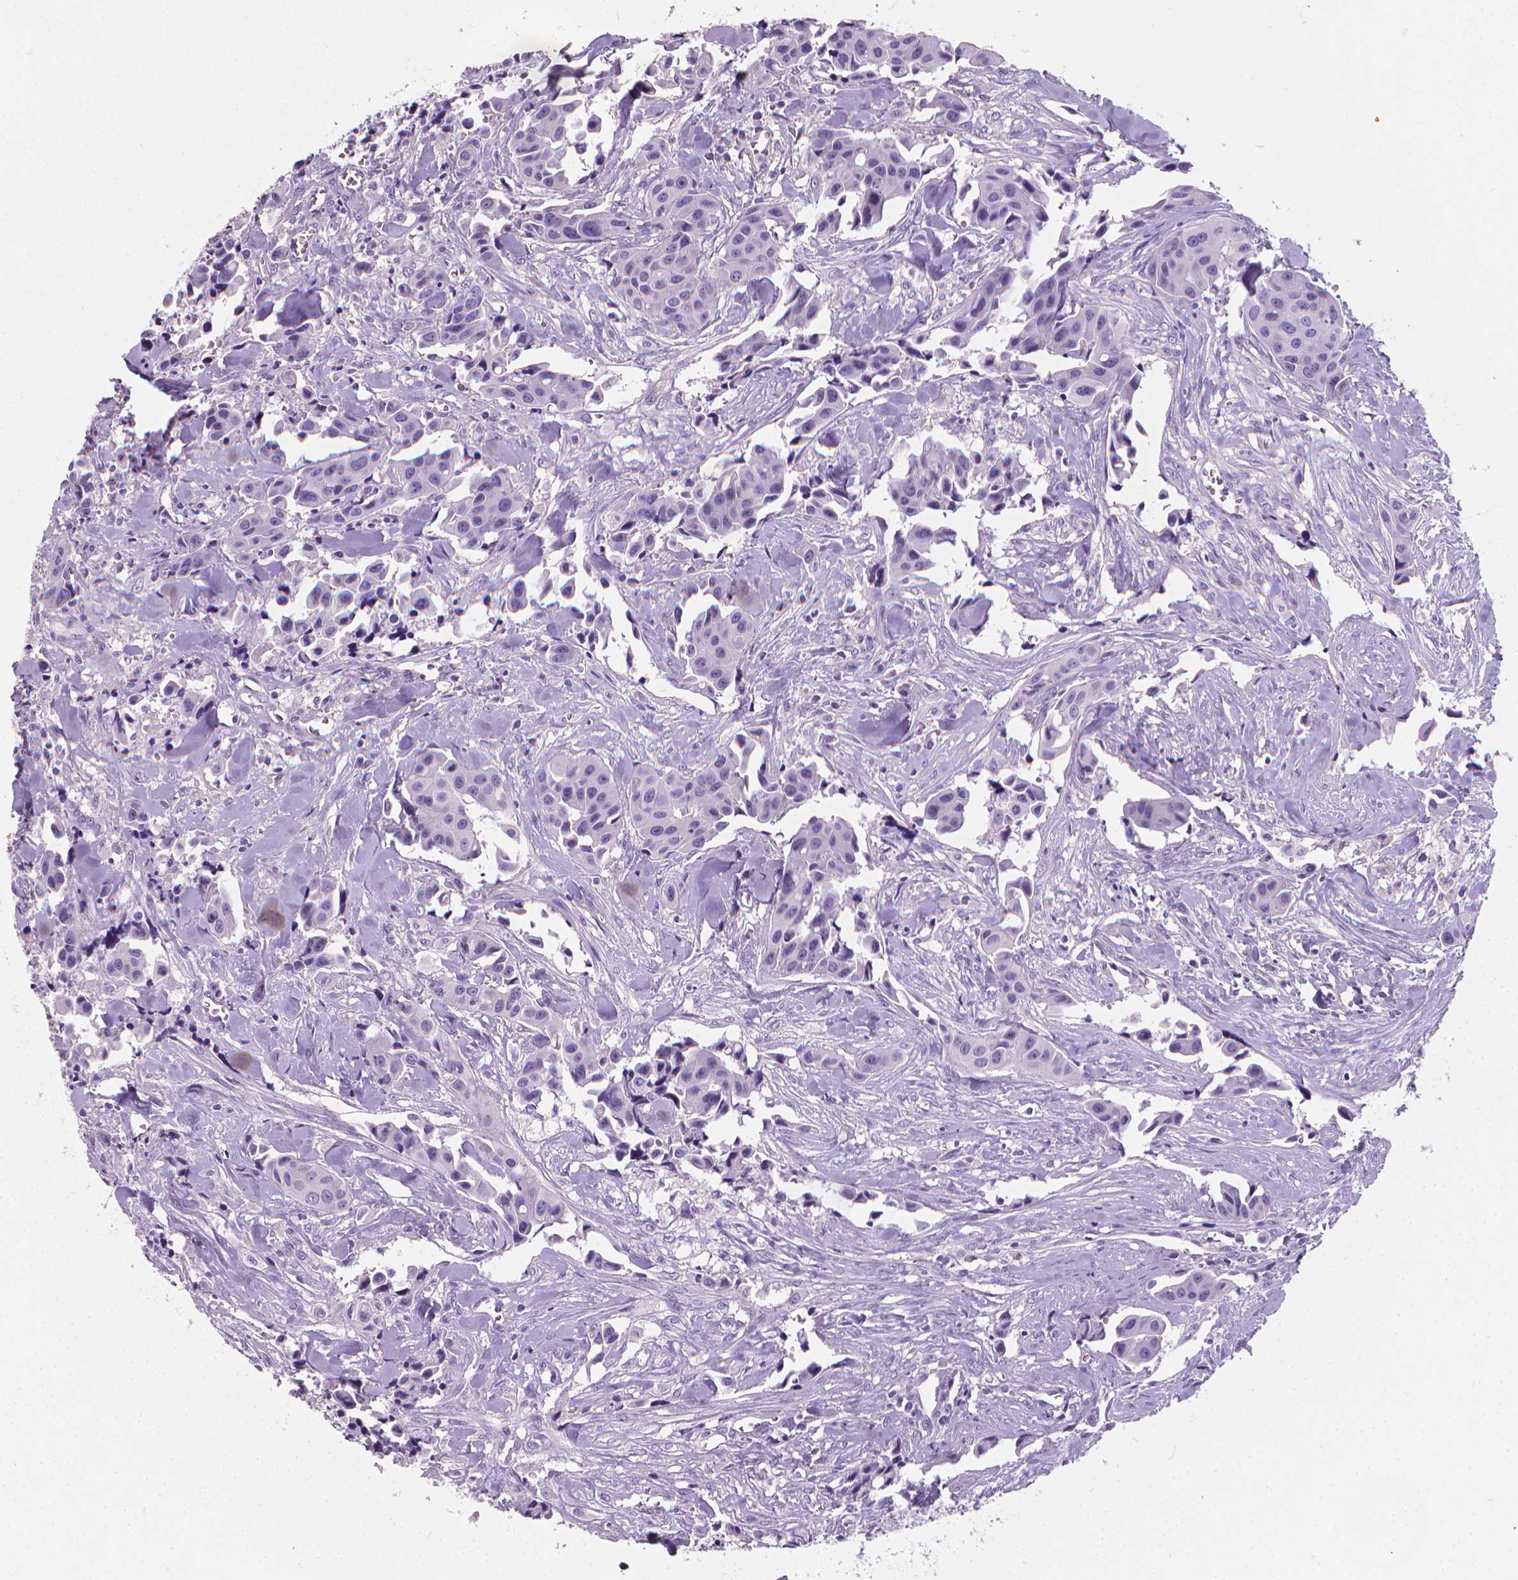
{"staining": {"intensity": "negative", "quantity": "none", "location": "none"}, "tissue": "head and neck cancer", "cell_type": "Tumor cells", "image_type": "cancer", "snomed": [{"axis": "morphology", "description": "Adenocarcinoma, NOS"}, {"axis": "topography", "description": "Head-Neck"}], "caption": "Immunohistochemical staining of human head and neck cancer (adenocarcinoma) shows no significant positivity in tumor cells.", "gene": "XPNPEP2", "patient": {"sex": "male", "age": 76}}